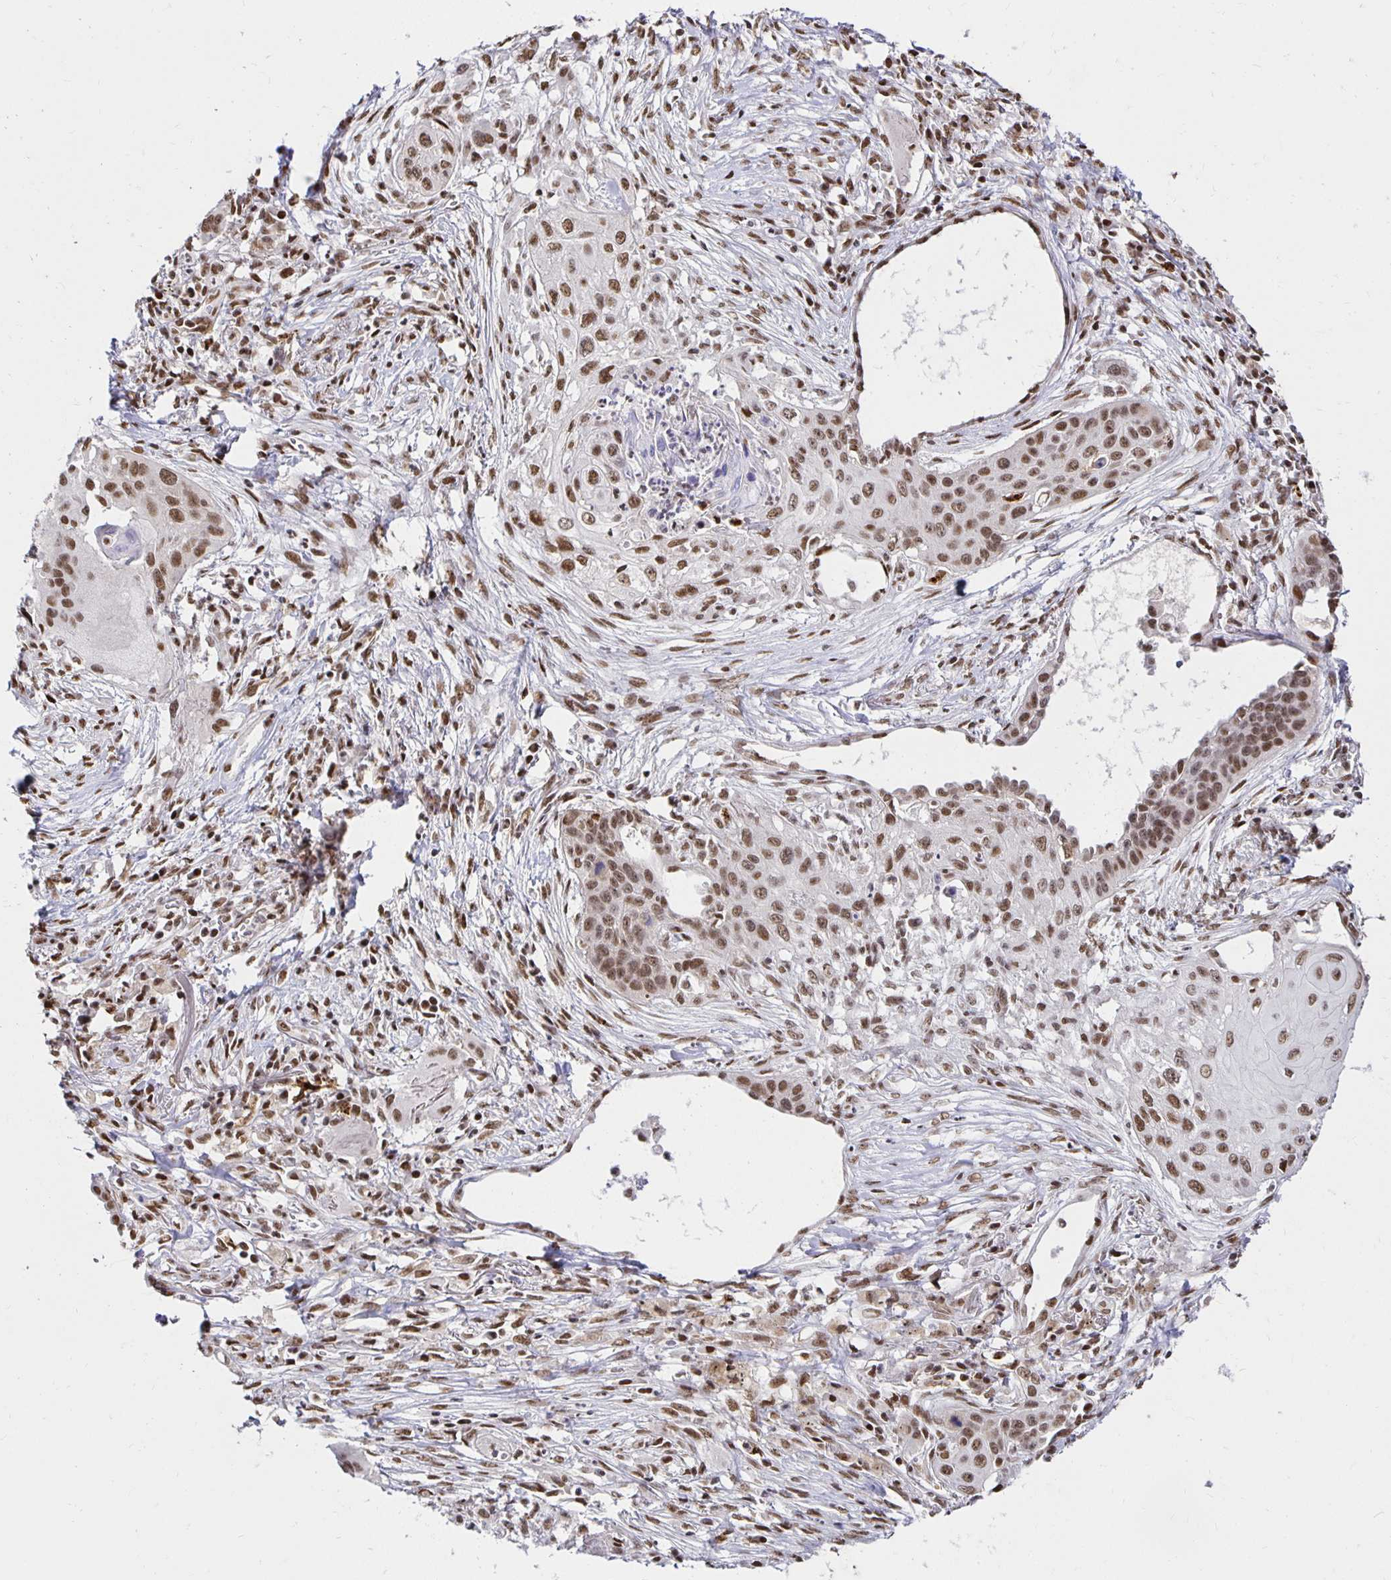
{"staining": {"intensity": "moderate", "quantity": ">75%", "location": "nuclear"}, "tissue": "lung cancer", "cell_type": "Tumor cells", "image_type": "cancer", "snomed": [{"axis": "morphology", "description": "Squamous cell carcinoma, NOS"}, {"axis": "topography", "description": "Lung"}], "caption": "This is a micrograph of immunohistochemistry staining of squamous cell carcinoma (lung), which shows moderate staining in the nuclear of tumor cells.", "gene": "ZNF579", "patient": {"sex": "male", "age": 71}}